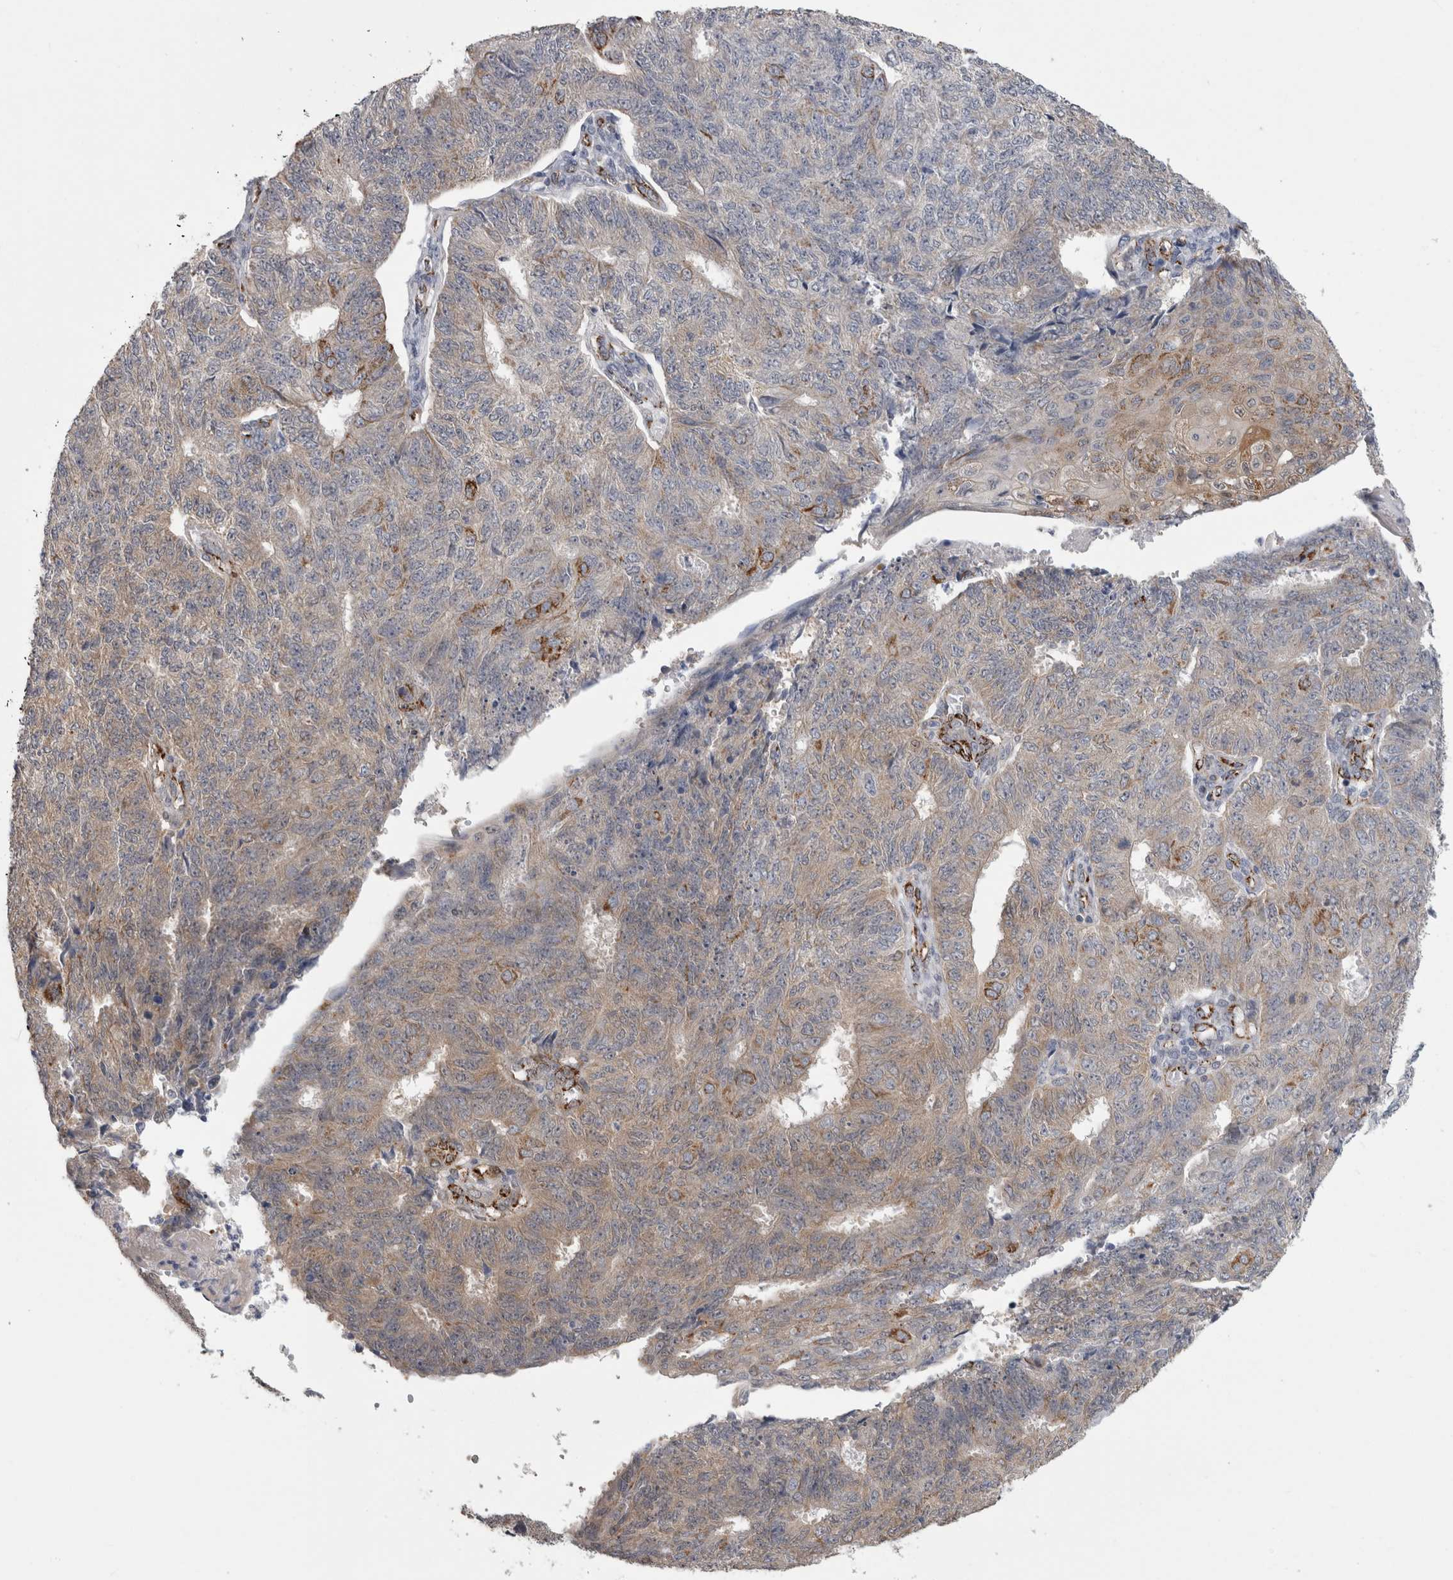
{"staining": {"intensity": "weak", "quantity": ">75%", "location": "cytoplasmic/membranous"}, "tissue": "endometrial cancer", "cell_type": "Tumor cells", "image_type": "cancer", "snomed": [{"axis": "morphology", "description": "Adenocarcinoma, NOS"}, {"axis": "topography", "description": "Endometrium"}], "caption": "A brown stain shows weak cytoplasmic/membranous positivity of a protein in human endometrial adenocarcinoma tumor cells.", "gene": "ACOT7", "patient": {"sex": "female", "age": 32}}